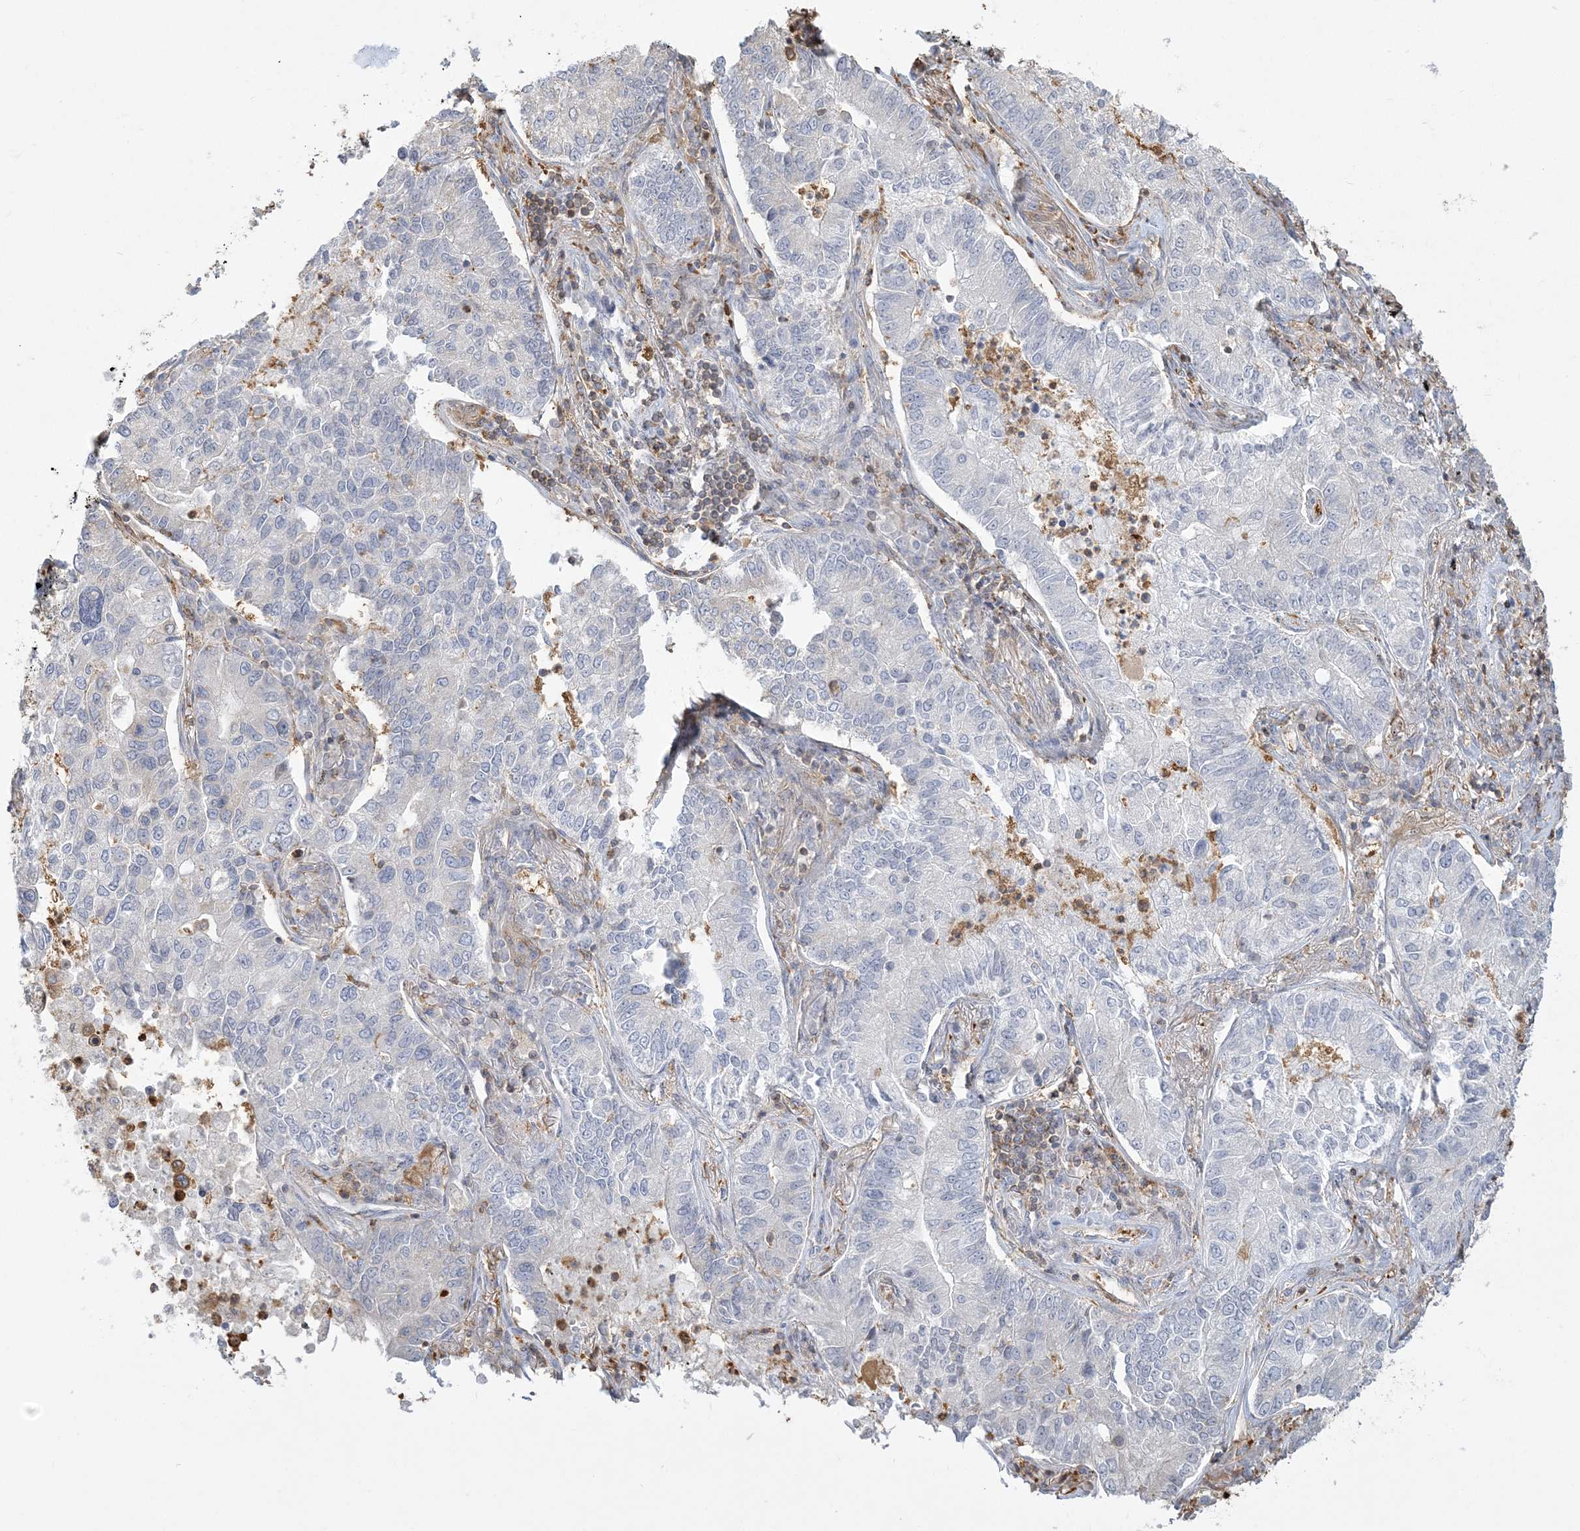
{"staining": {"intensity": "negative", "quantity": "none", "location": "none"}, "tissue": "lung cancer", "cell_type": "Tumor cells", "image_type": "cancer", "snomed": [{"axis": "morphology", "description": "Adenocarcinoma, NOS"}, {"axis": "topography", "description": "Lung"}], "caption": "Tumor cells show no significant expression in lung cancer.", "gene": "ANKS1A", "patient": {"sex": "male", "age": 49}}